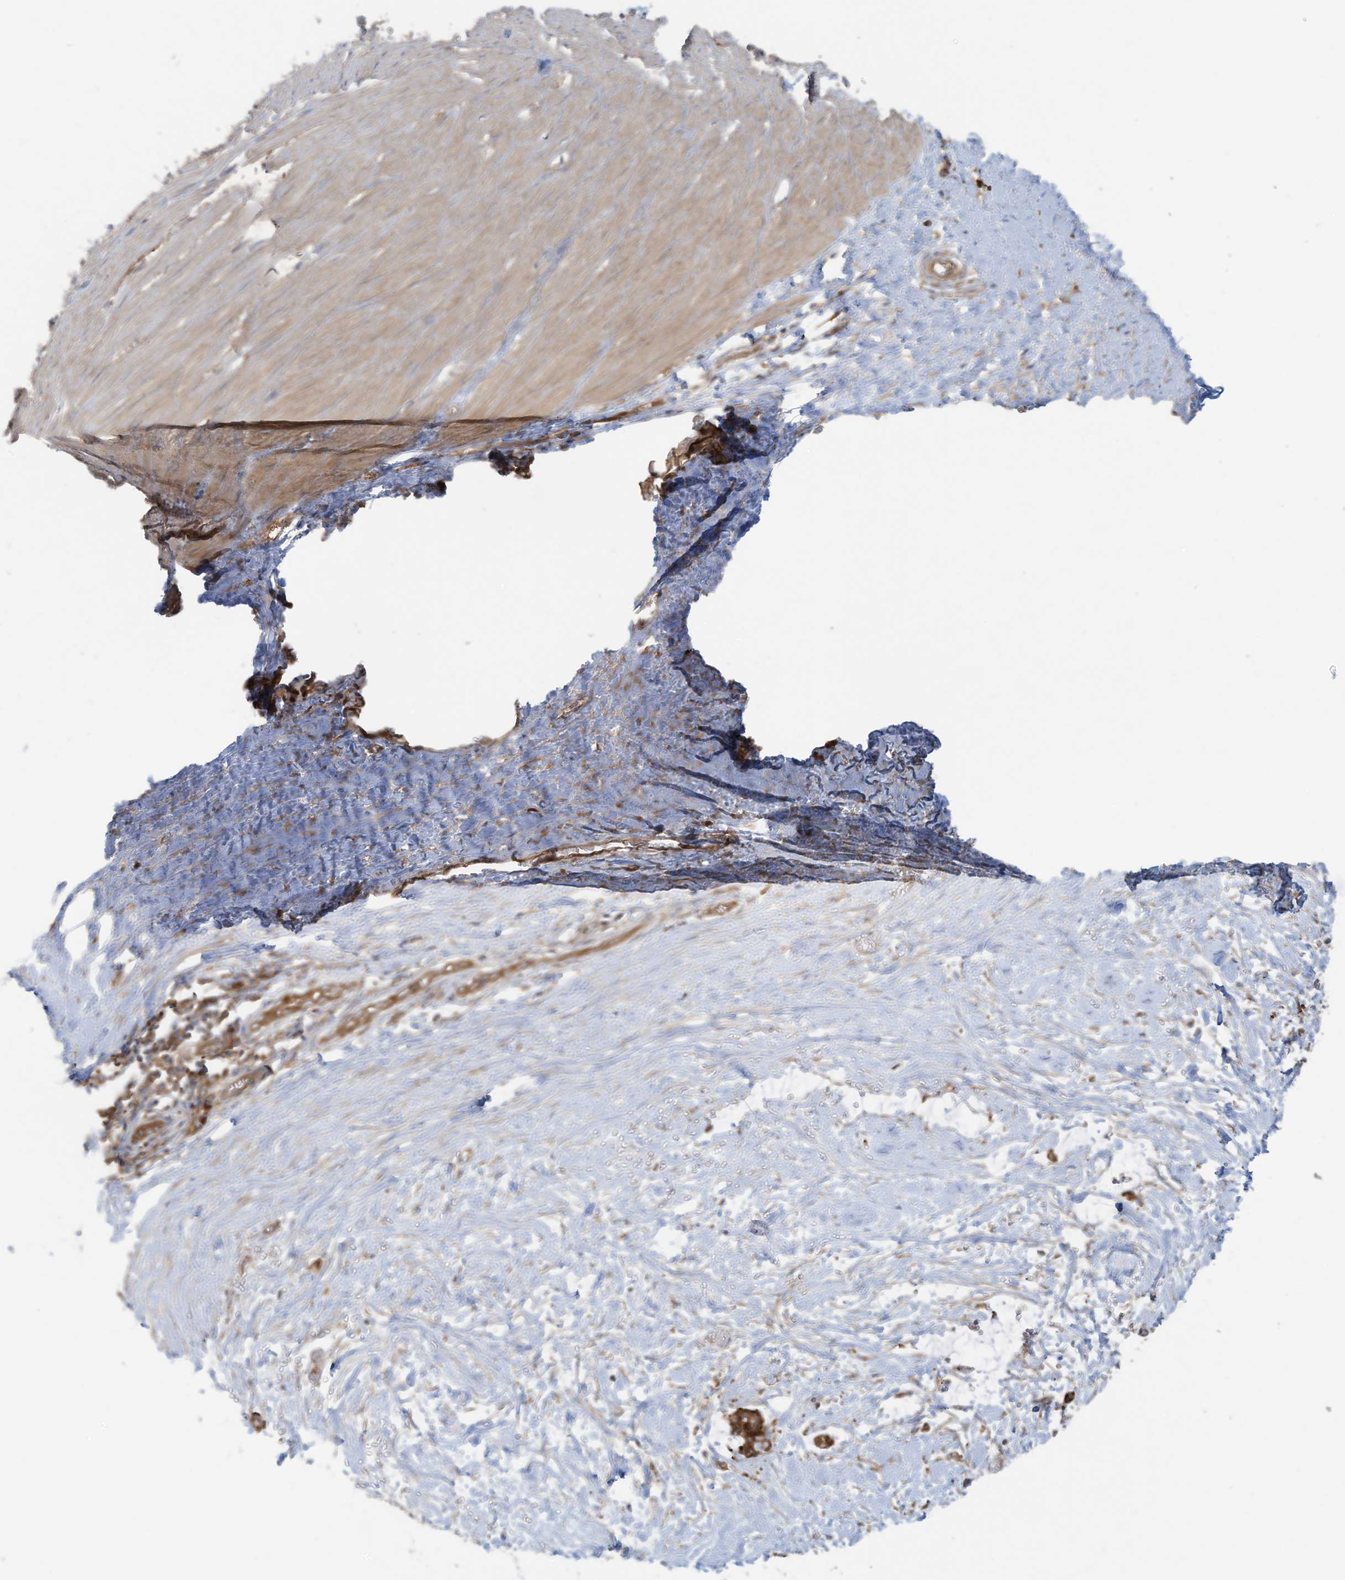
{"staining": {"intensity": "moderate", "quantity": "25%-75%", "location": "cytoplasmic/membranous"}, "tissue": "smooth muscle", "cell_type": "Smooth muscle cells", "image_type": "normal", "snomed": [{"axis": "morphology", "description": "Normal tissue, NOS"}, {"axis": "morphology", "description": "Adenocarcinoma, NOS"}, {"axis": "topography", "description": "Colon"}, {"axis": "topography", "description": "Peripheral nerve tissue"}], "caption": "Benign smooth muscle was stained to show a protein in brown. There is medium levels of moderate cytoplasmic/membranous positivity in about 25%-75% of smooth muscle cells.", "gene": "OLA1", "patient": {"sex": "male", "age": 14}}